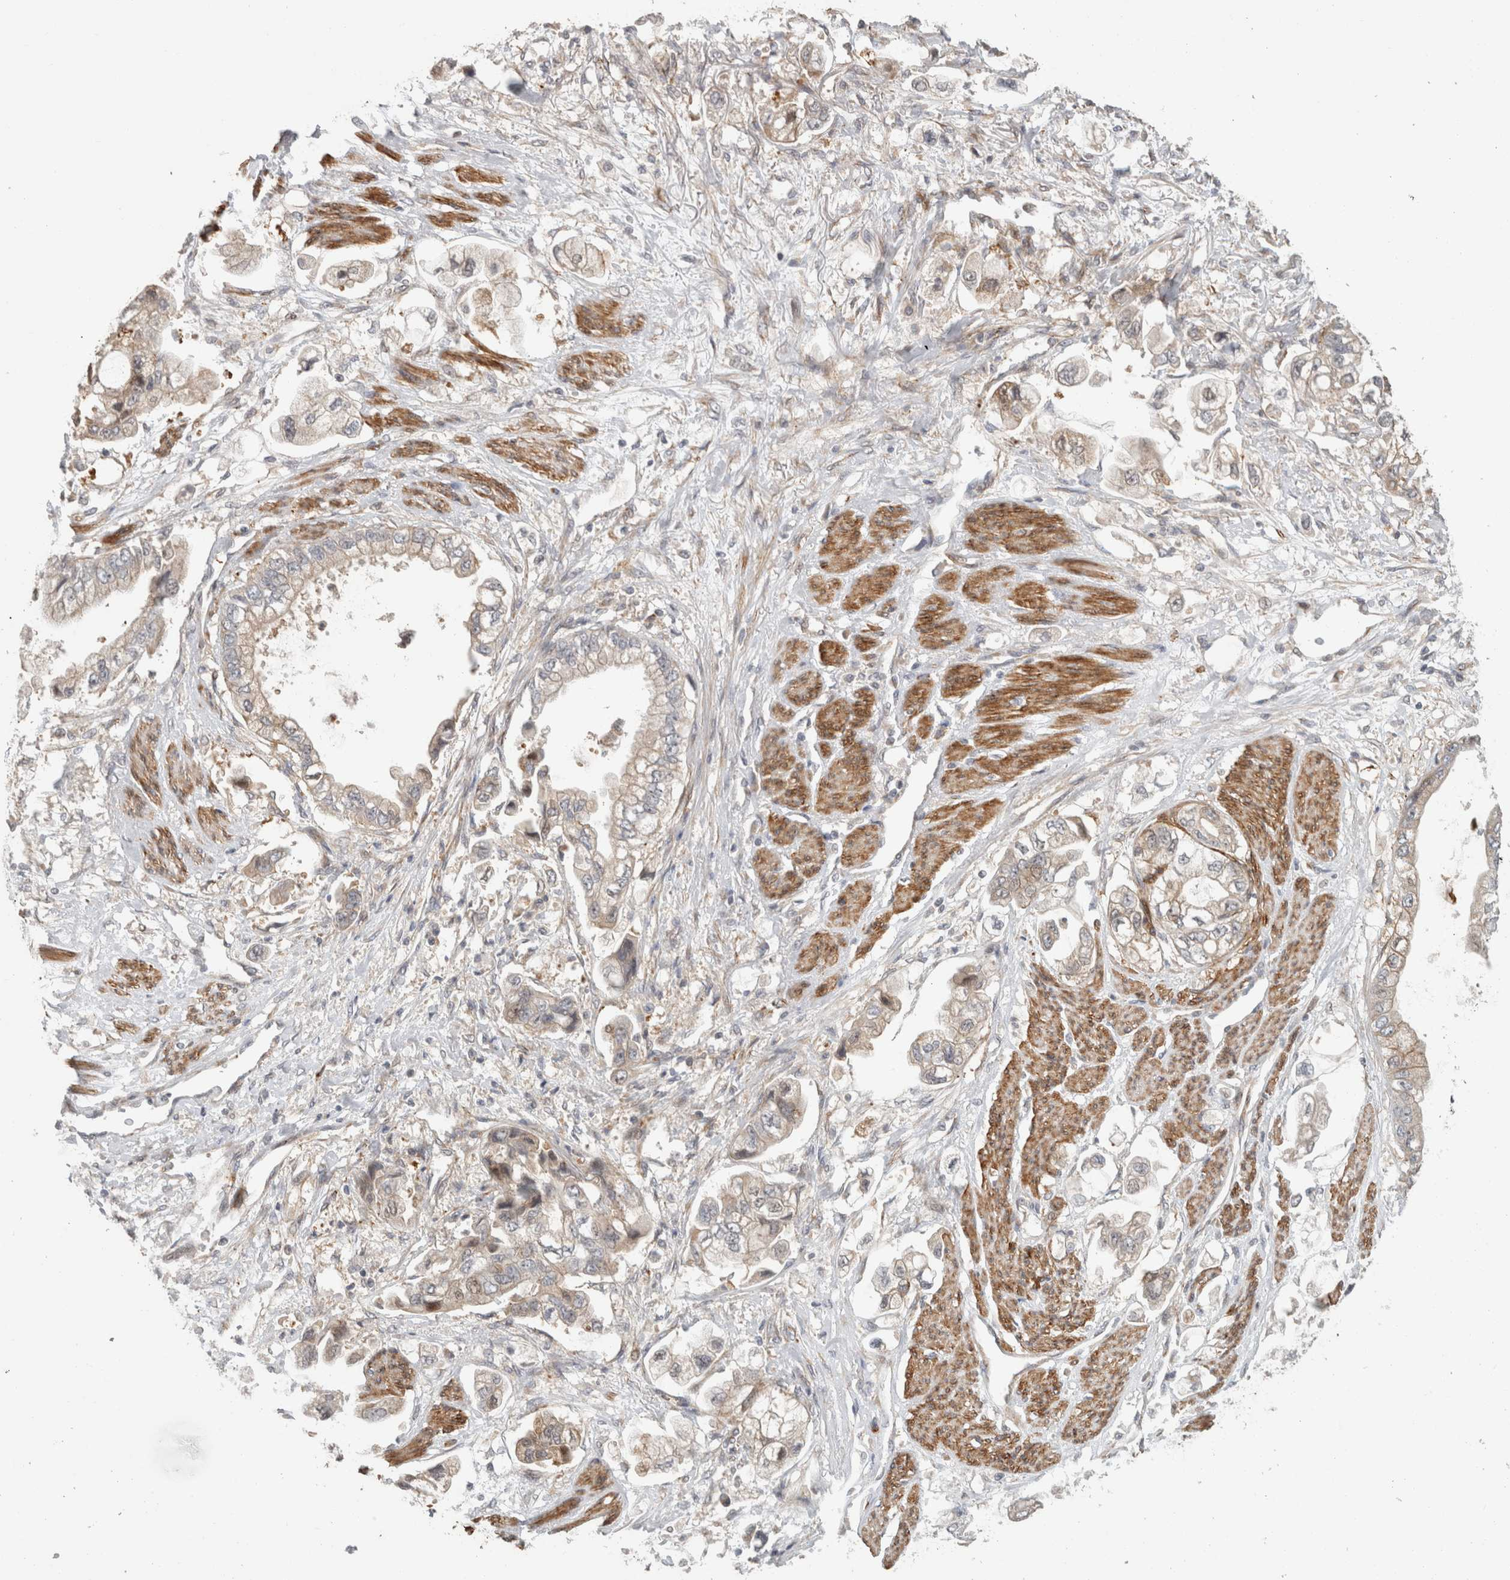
{"staining": {"intensity": "weak", "quantity": "<25%", "location": "cytoplasmic/membranous"}, "tissue": "stomach cancer", "cell_type": "Tumor cells", "image_type": "cancer", "snomed": [{"axis": "morphology", "description": "Adenocarcinoma, NOS"}, {"axis": "topography", "description": "Stomach"}], "caption": "The micrograph demonstrates no staining of tumor cells in stomach cancer (adenocarcinoma).", "gene": "SIPA1L2", "patient": {"sex": "male", "age": 62}}